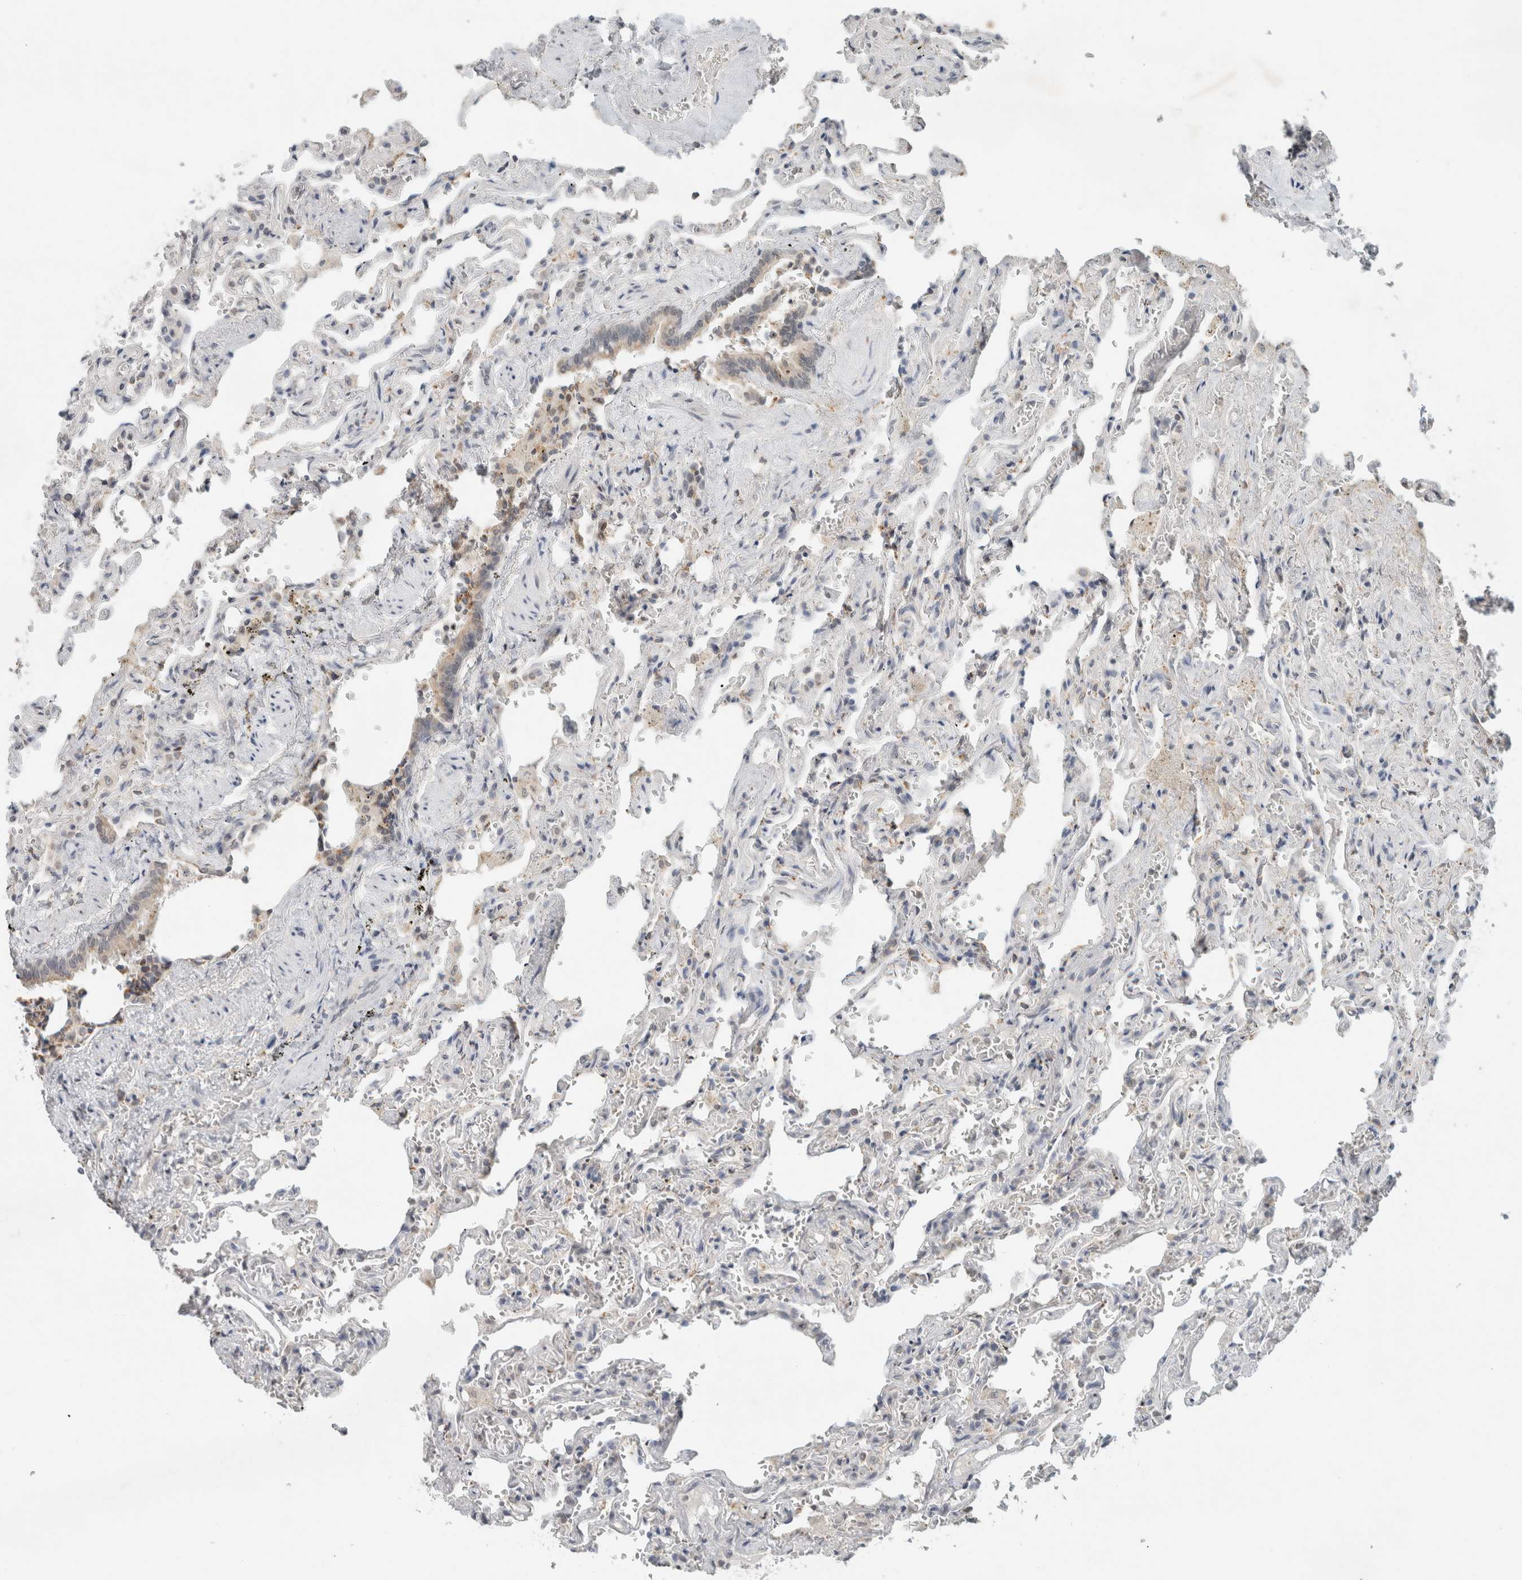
{"staining": {"intensity": "weak", "quantity": "<25%", "location": "cytoplasmic/membranous"}, "tissue": "lung", "cell_type": "Alveolar cells", "image_type": "normal", "snomed": [{"axis": "morphology", "description": "Normal tissue, NOS"}, {"axis": "topography", "description": "Lung"}], "caption": "A photomicrograph of human lung is negative for staining in alveolar cells. Brightfield microscopy of immunohistochemistry (IHC) stained with DAB (3,3'-diaminobenzidine) (brown) and hematoxylin (blue), captured at high magnification.", "gene": "TRIT1", "patient": {"sex": "male", "age": 21}}